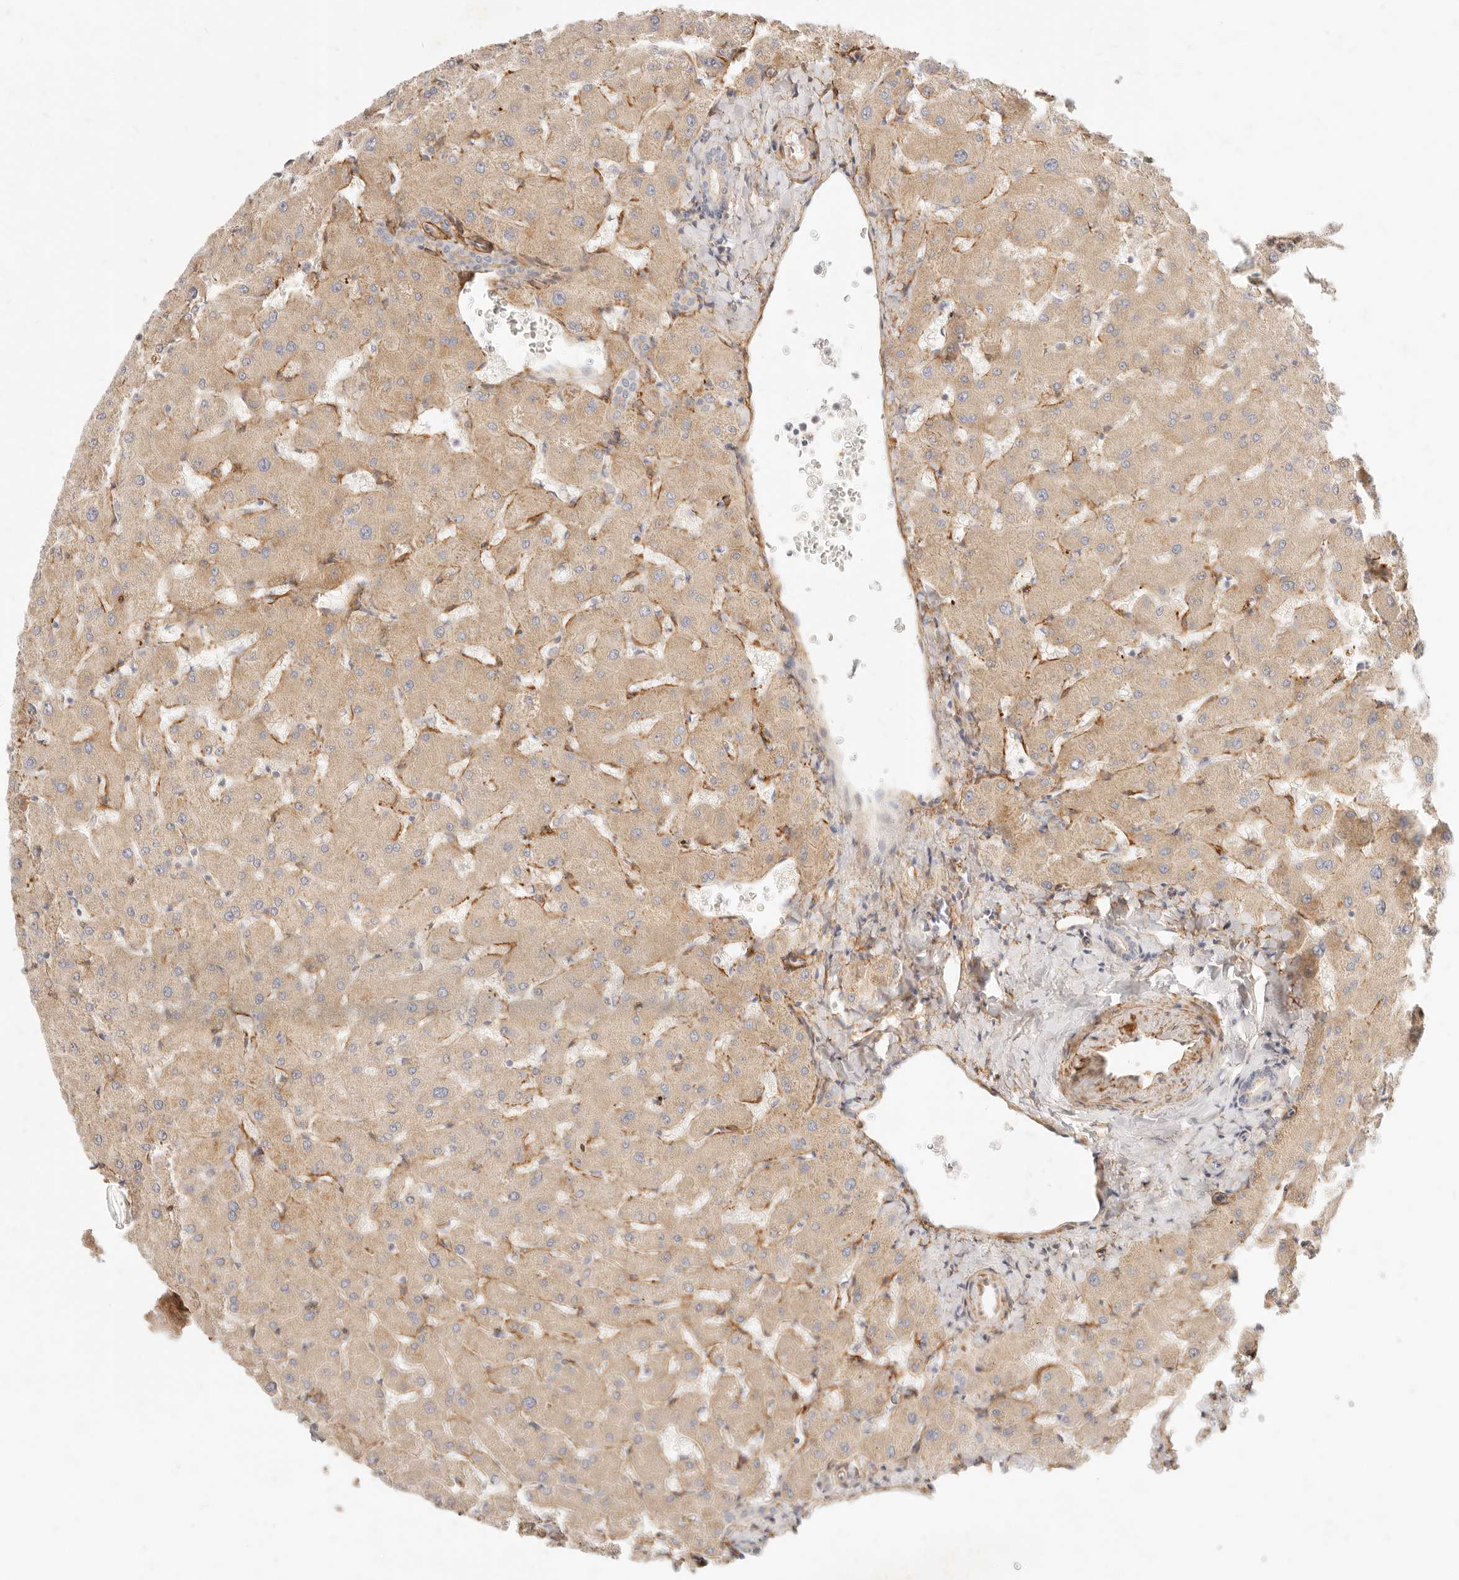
{"staining": {"intensity": "weak", "quantity": "<25%", "location": "cytoplasmic/membranous"}, "tissue": "liver", "cell_type": "Cholangiocytes", "image_type": "normal", "snomed": [{"axis": "morphology", "description": "Normal tissue, NOS"}, {"axis": "topography", "description": "Liver"}], "caption": "Unremarkable liver was stained to show a protein in brown. There is no significant expression in cholangiocytes. Nuclei are stained in blue.", "gene": "TMTC2", "patient": {"sex": "female", "age": 63}}